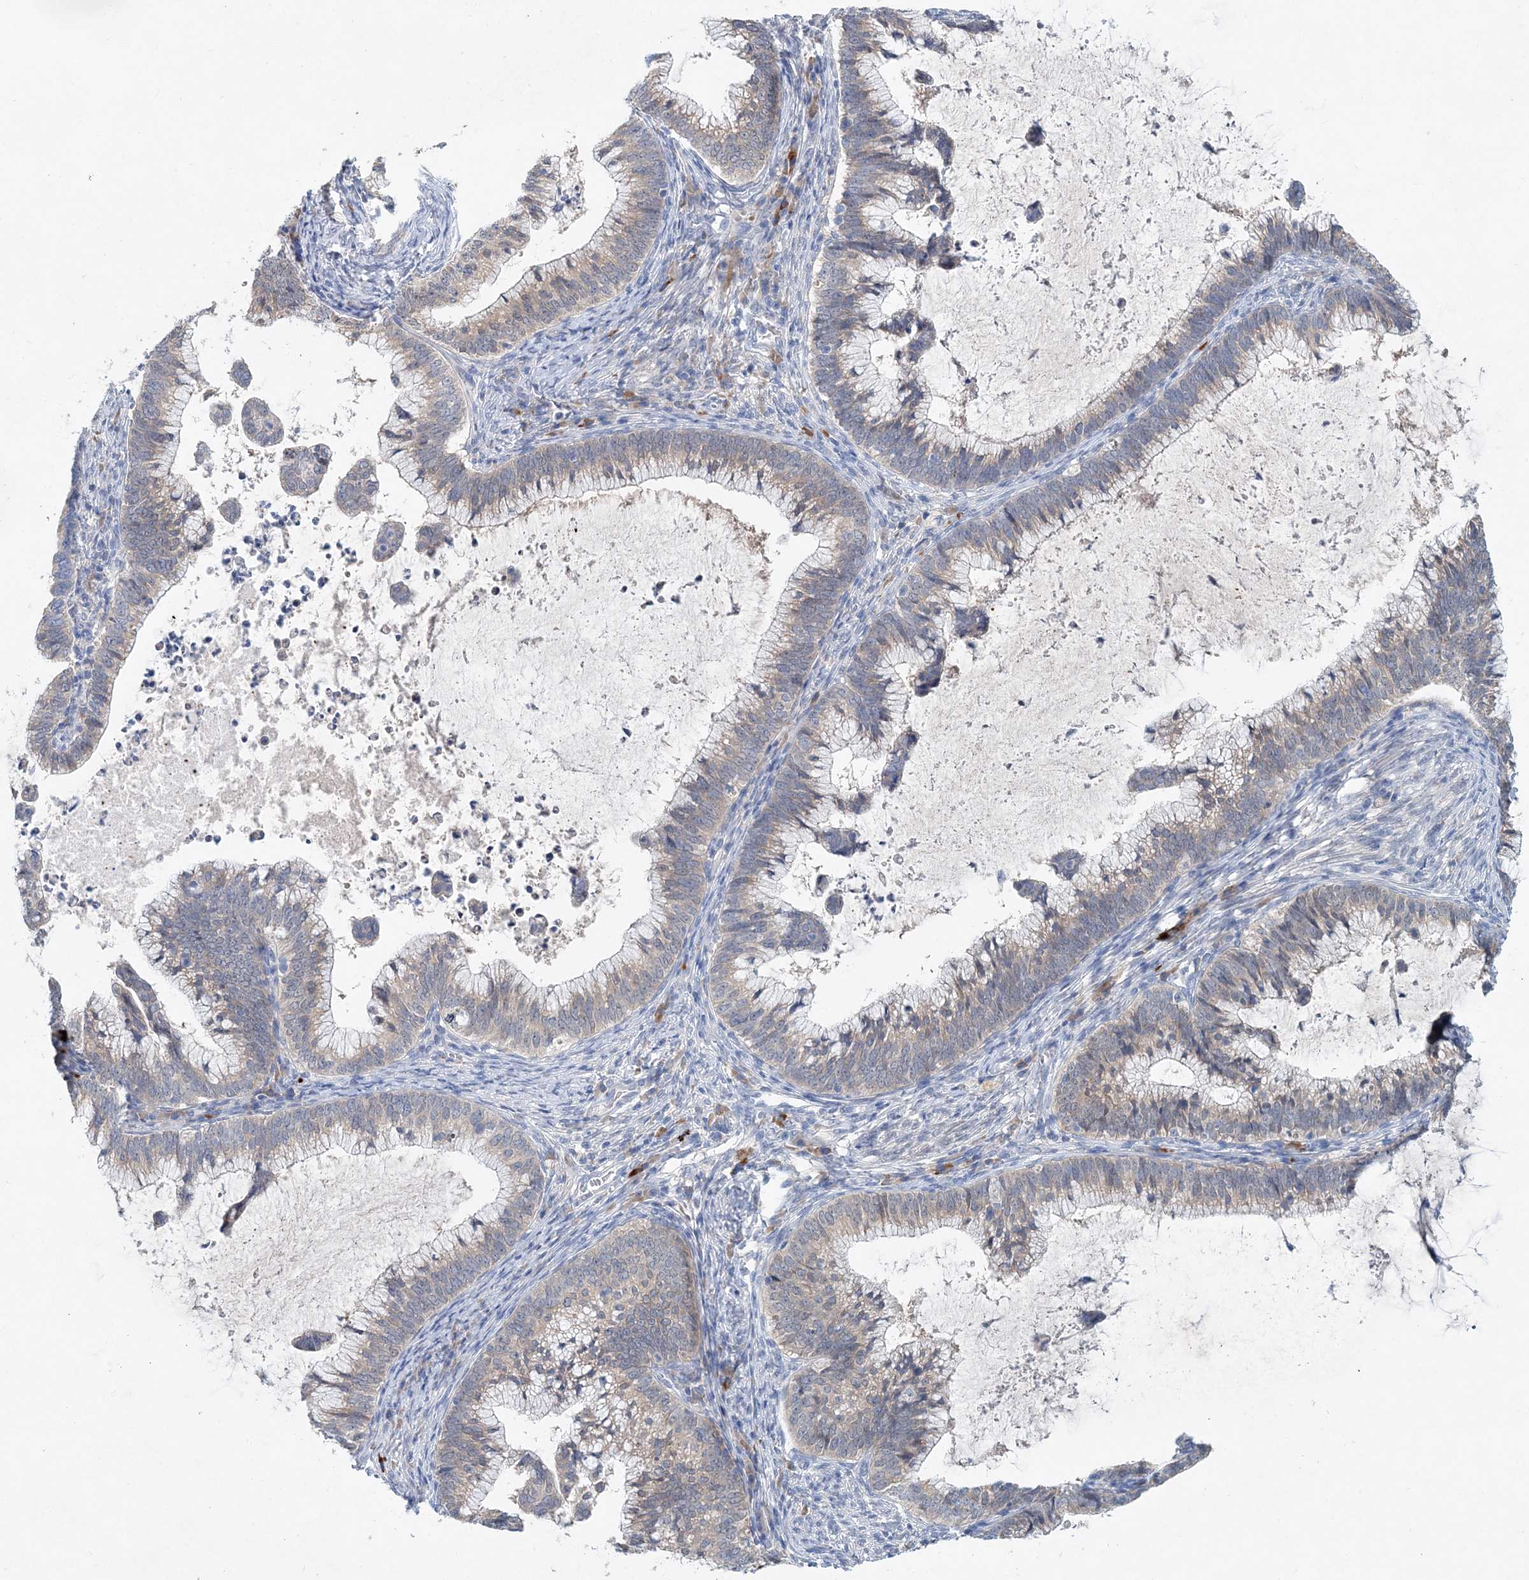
{"staining": {"intensity": "weak", "quantity": "<25%", "location": "cytoplasmic/membranous"}, "tissue": "cervical cancer", "cell_type": "Tumor cells", "image_type": "cancer", "snomed": [{"axis": "morphology", "description": "Adenocarcinoma, NOS"}, {"axis": "topography", "description": "Cervix"}], "caption": "Tumor cells are negative for protein expression in human cervical cancer.", "gene": "PFN2", "patient": {"sex": "female", "age": 36}}